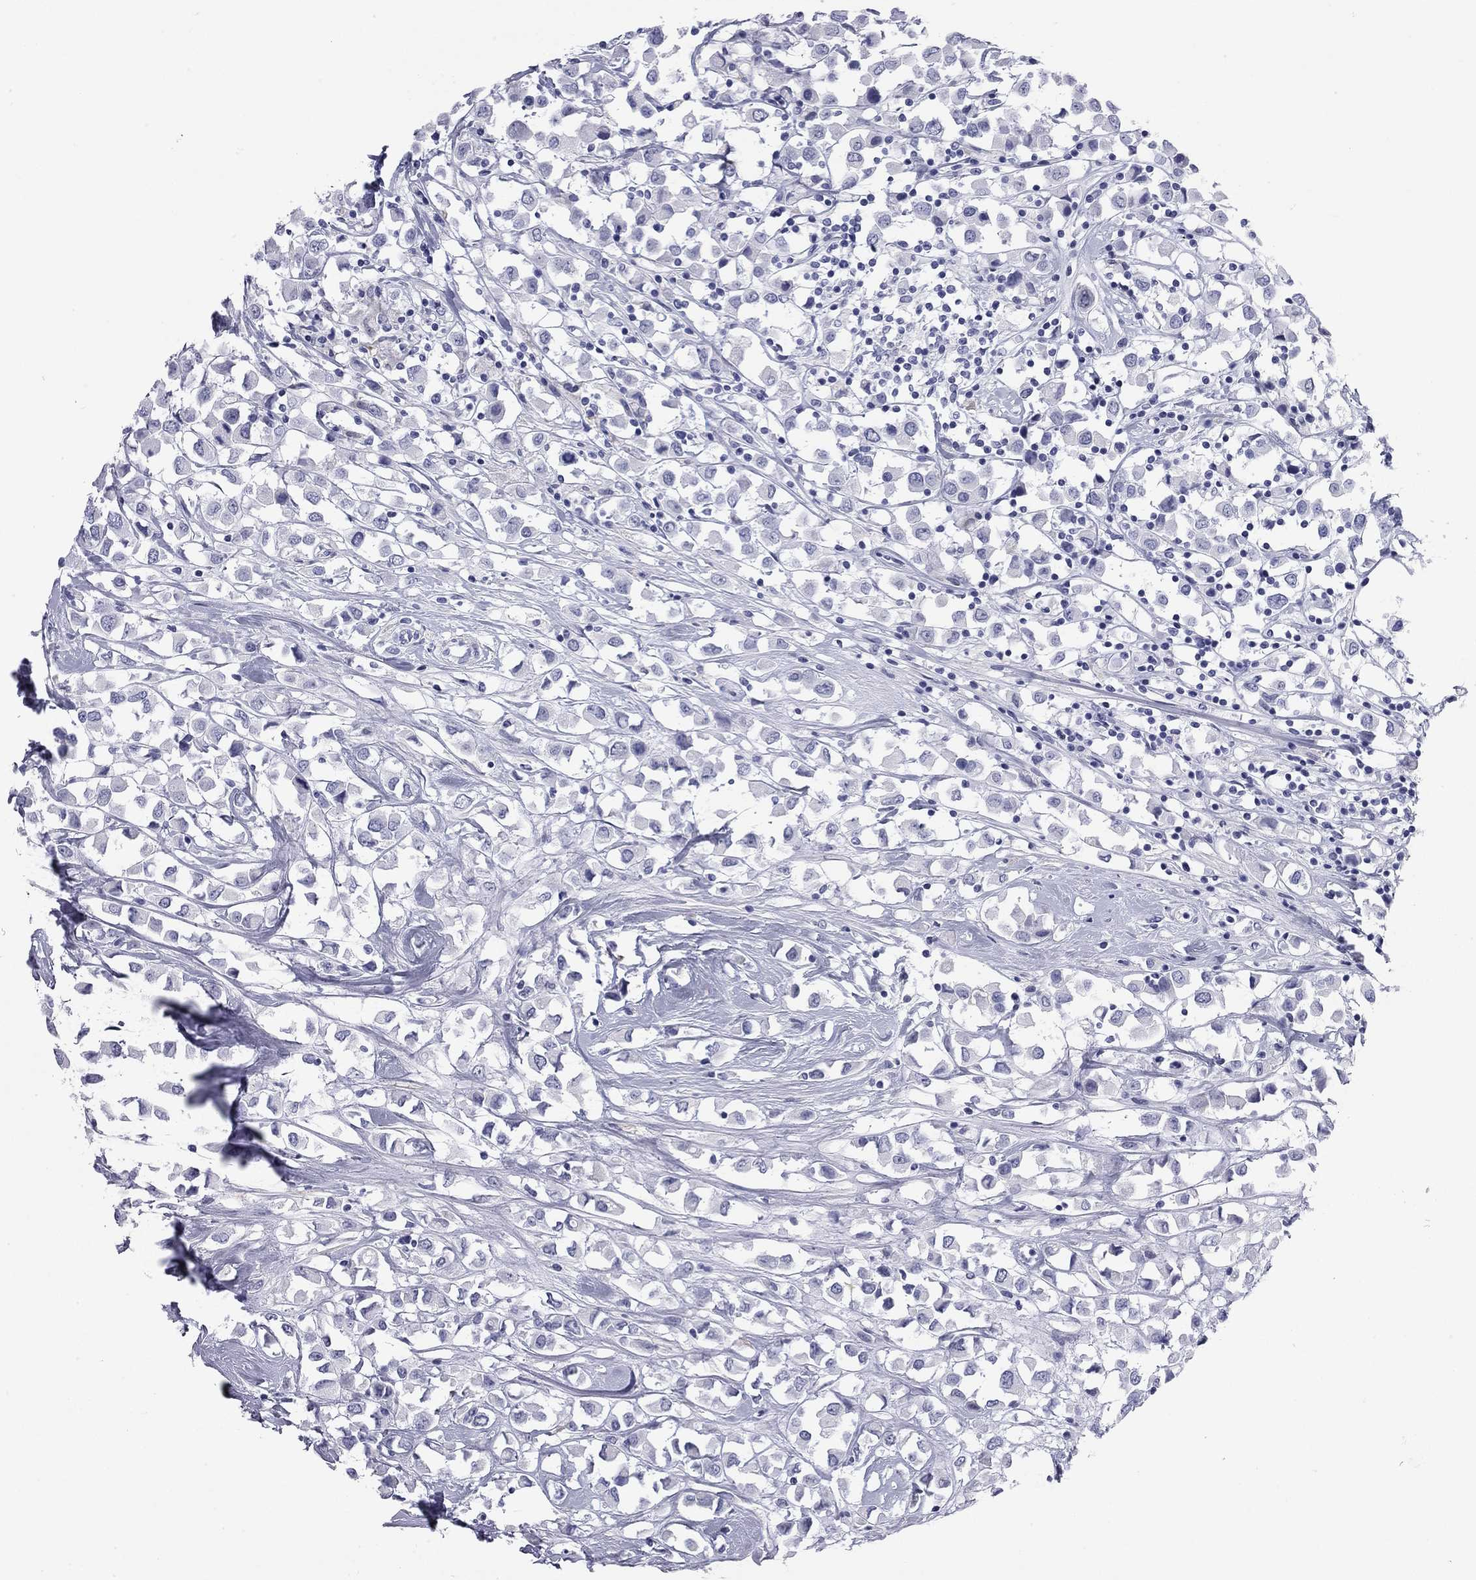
{"staining": {"intensity": "negative", "quantity": "none", "location": "none"}, "tissue": "breast cancer", "cell_type": "Tumor cells", "image_type": "cancer", "snomed": [{"axis": "morphology", "description": "Duct carcinoma"}, {"axis": "topography", "description": "Breast"}], "caption": "A high-resolution histopathology image shows immunohistochemistry (IHC) staining of breast cancer, which displays no significant expression in tumor cells. (DAB (3,3'-diaminobenzidine) IHC with hematoxylin counter stain).", "gene": "AK8", "patient": {"sex": "female", "age": 61}}